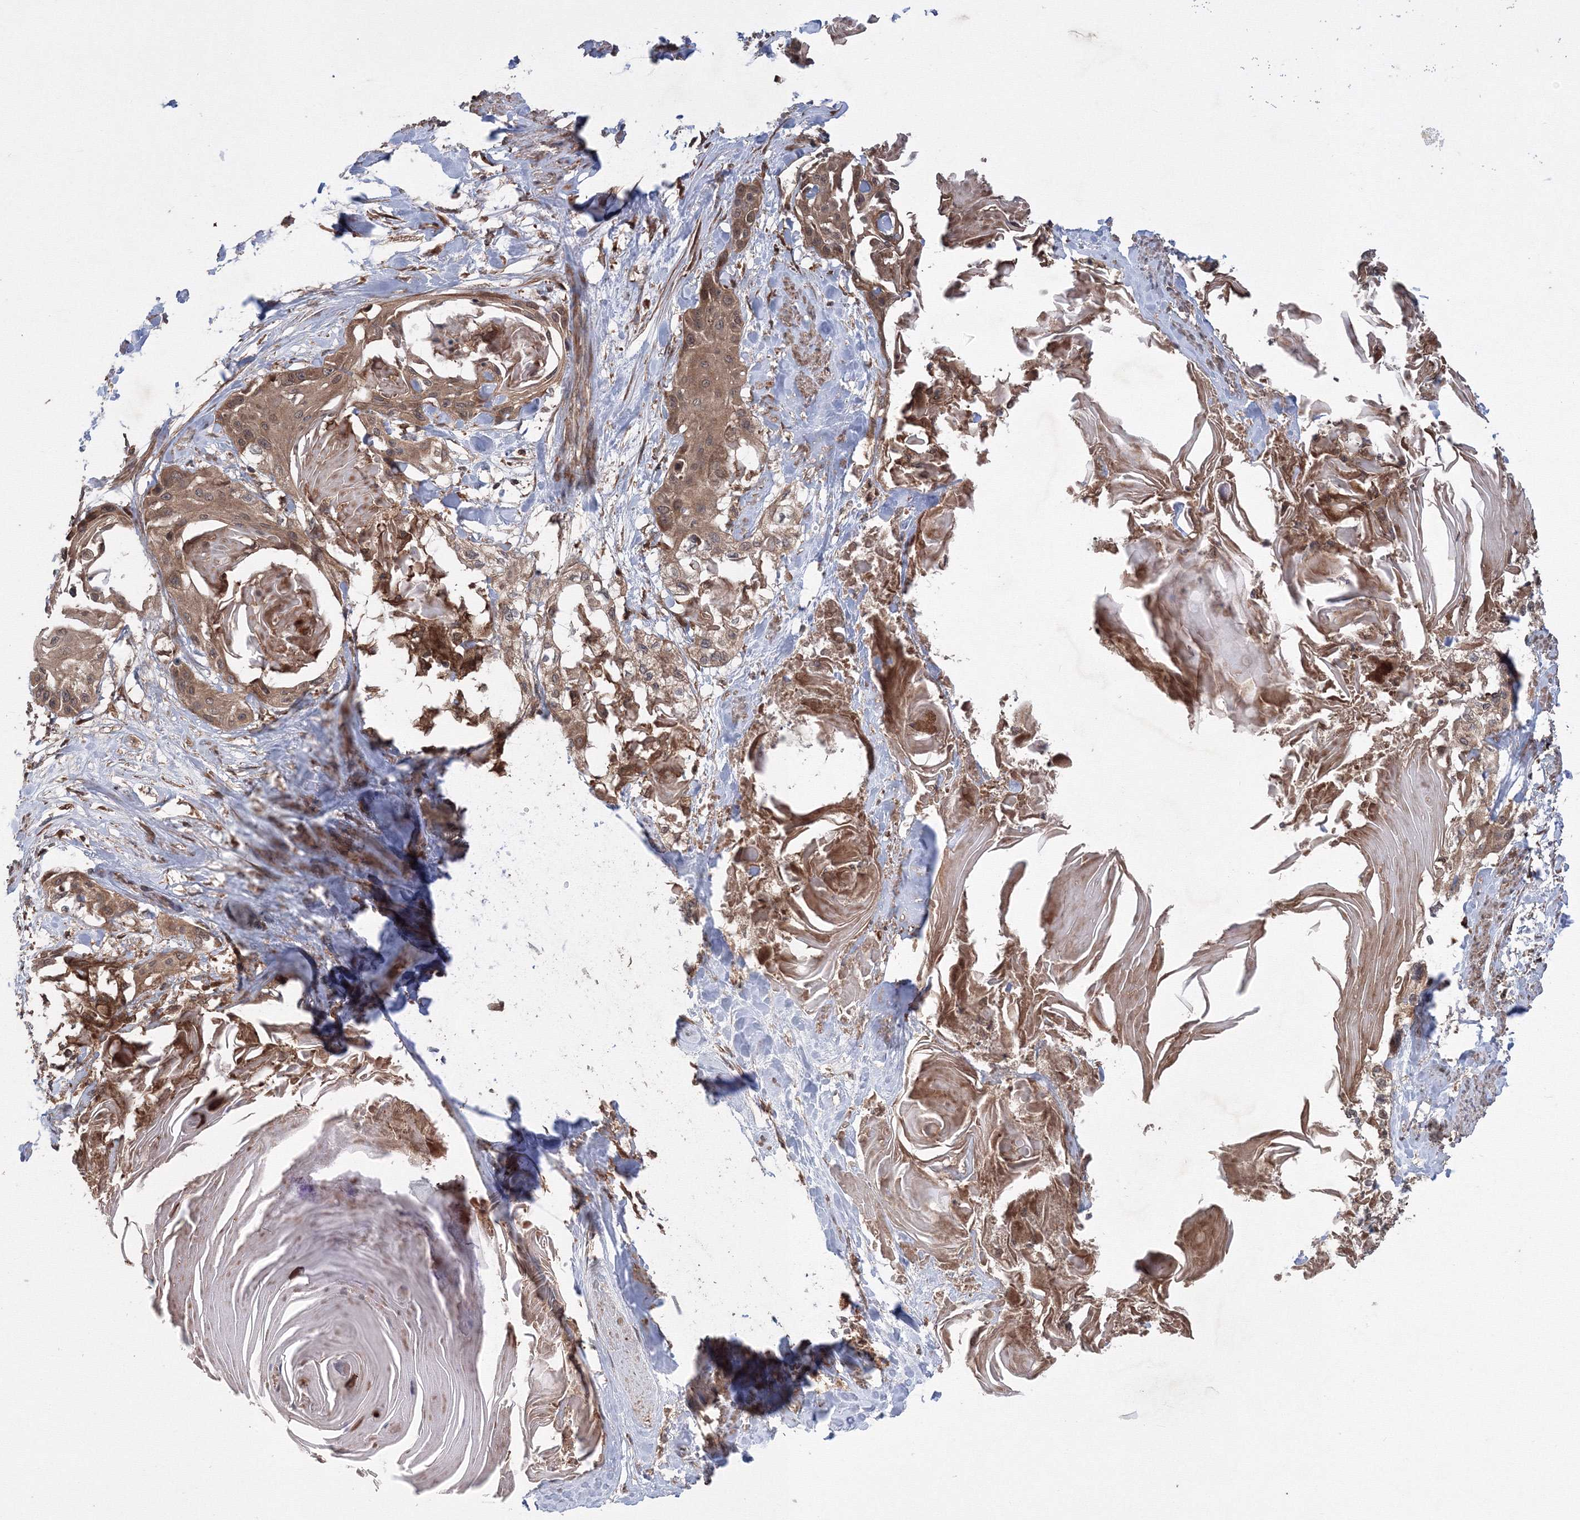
{"staining": {"intensity": "moderate", "quantity": ">75%", "location": "cytoplasmic/membranous"}, "tissue": "cervical cancer", "cell_type": "Tumor cells", "image_type": "cancer", "snomed": [{"axis": "morphology", "description": "Squamous cell carcinoma, NOS"}, {"axis": "topography", "description": "Cervix"}], "caption": "Immunohistochemical staining of human cervical cancer exhibits medium levels of moderate cytoplasmic/membranous protein expression in about >75% of tumor cells.", "gene": "ATG3", "patient": {"sex": "female", "age": 57}}